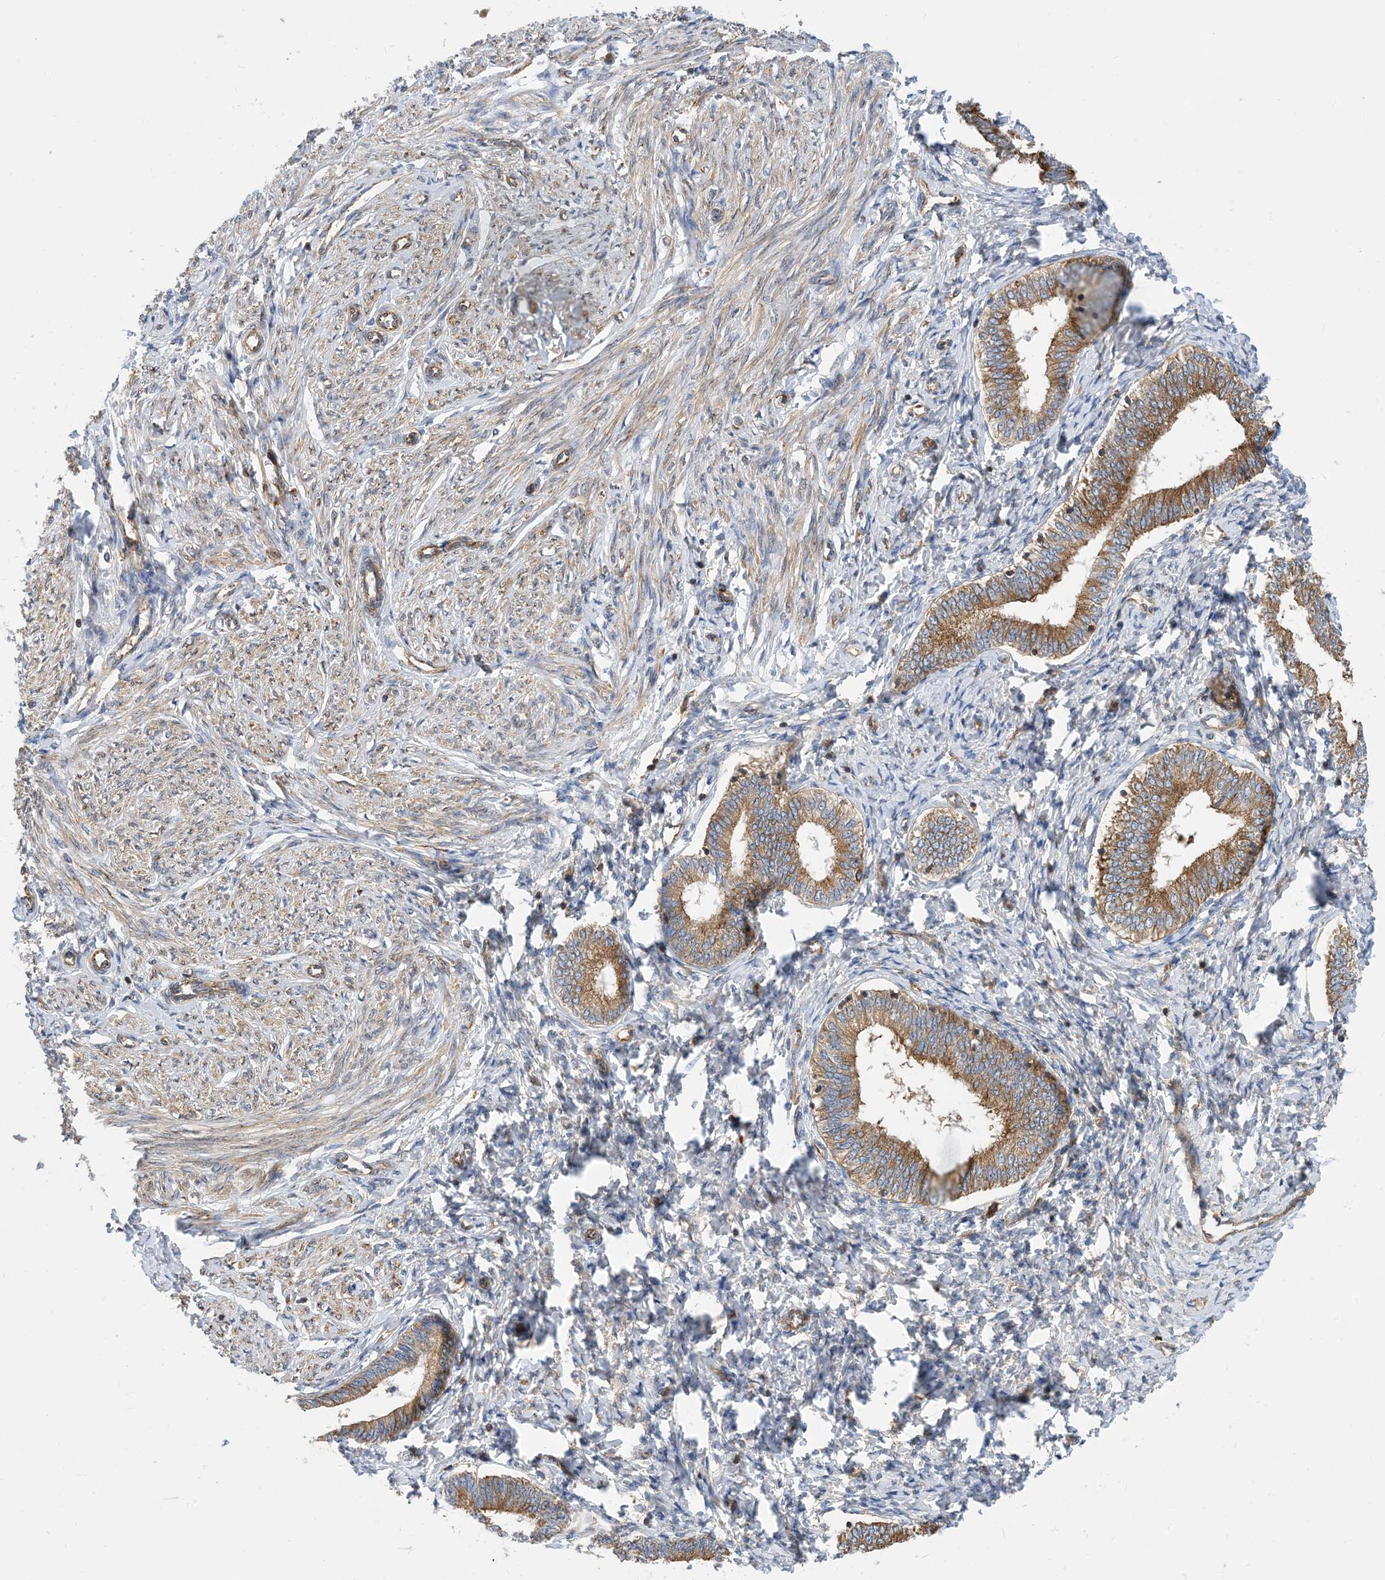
{"staining": {"intensity": "negative", "quantity": "none", "location": "none"}, "tissue": "endometrium", "cell_type": "Cells in endometrial stroma", "image_type": "normal", "snomed": [{"axis": "morphology", "description": "Normal tissue, NOS"}, {"axis": "topography", "description": "Endometrium"}], "caption": "Micrograph shows no protein positivity in cells in endometrial stroma of benign endometrium.", "gene": "DYNC1LI1", "patient": {"sex": "female", "age": 72}}